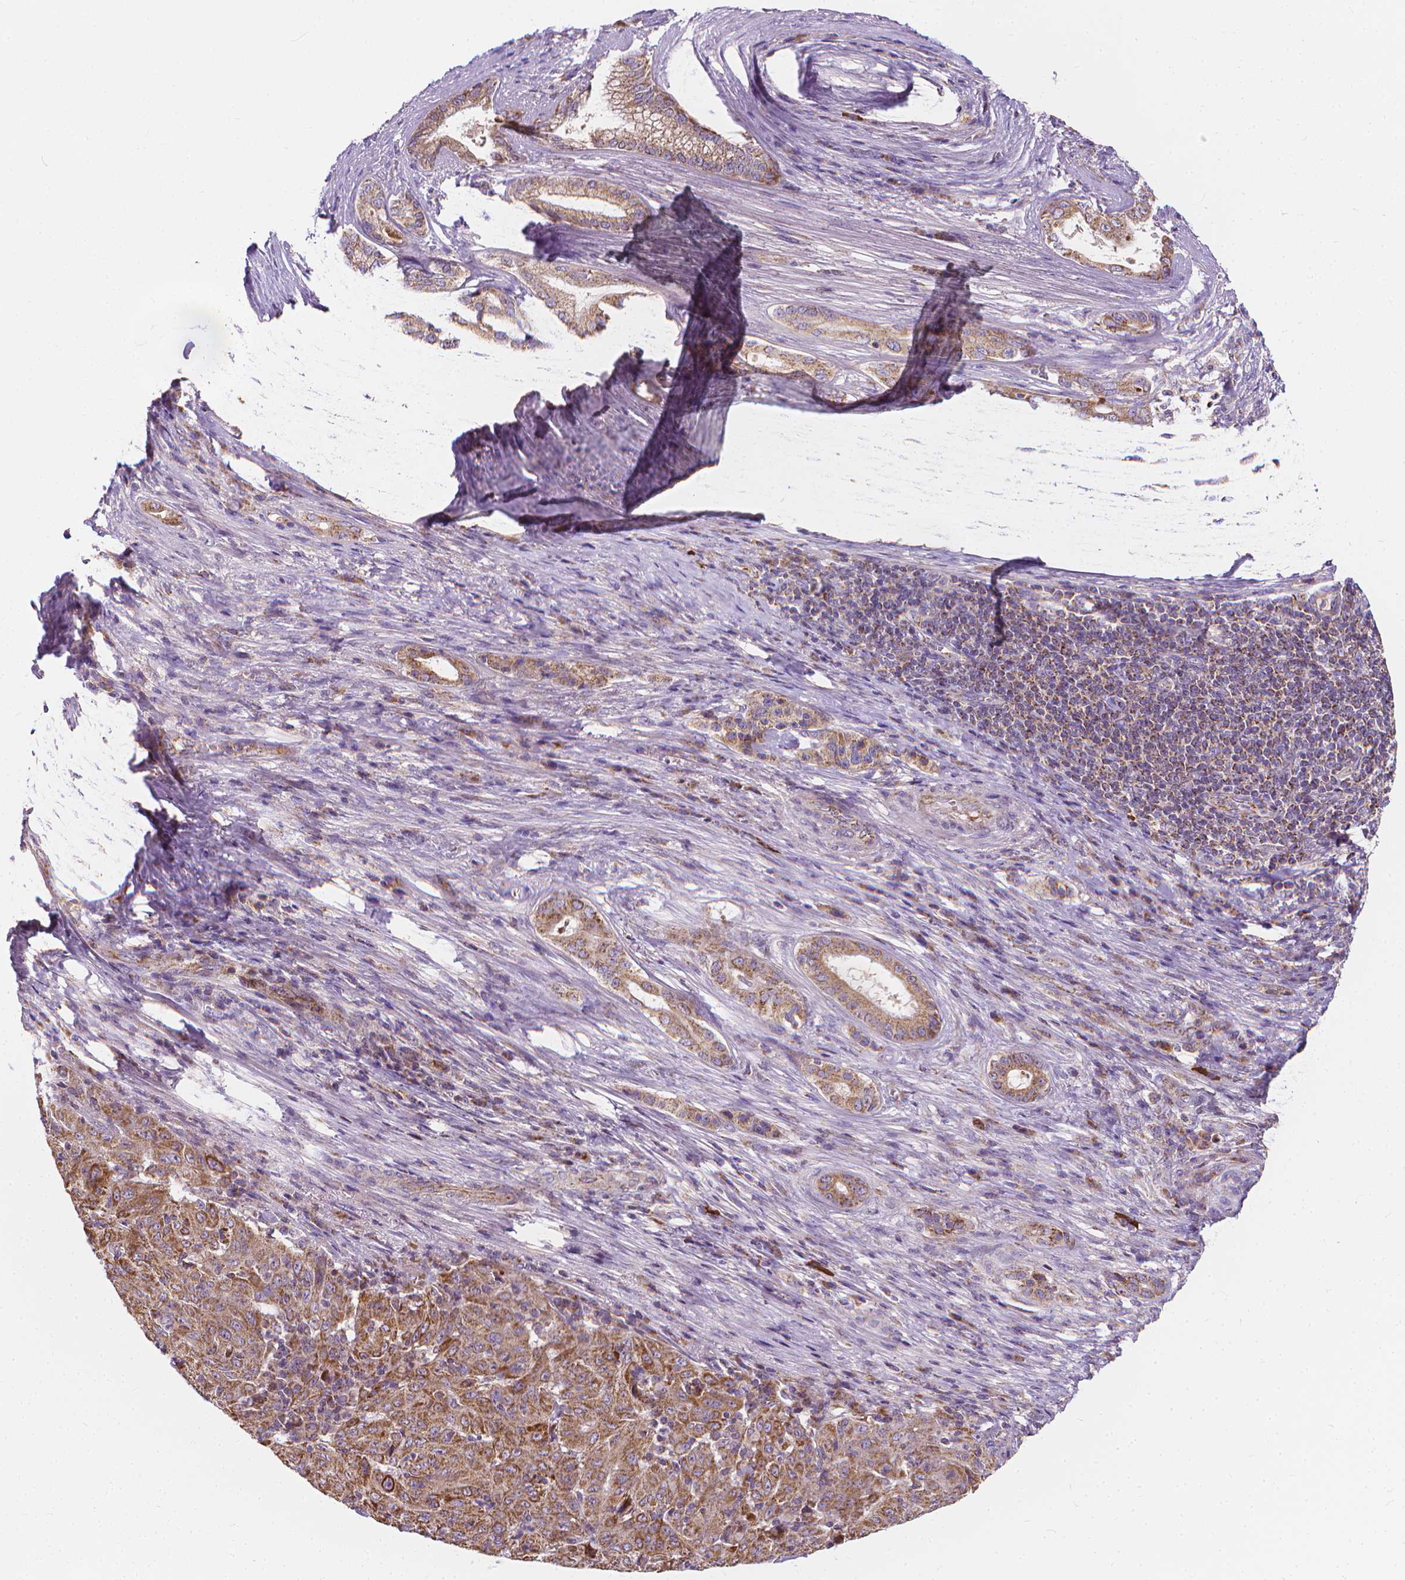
{"staining": {"intensity": "moderate", "quantity": ">75%", "location": "cytoplasmic/membranous"}, "tissue": "pancreatic cancer", "cell_type": "Tumor cells", "image_type": "cancer", "snomed": [{"axis": "morphology", "description": "Adenocarcinoma, NOS"}, {"axis": "topography", "description": "Pancreas"}], "caption": "The histopathology image displays a brown stain indicating the presence of a protein in the cytoplasmic/membranous of tumor cells in pancreatic cancer (adenocarcinoma). The staining was performed using DAB (3,3'-diaminobenzidine), with brown indicating positive protein expression. Nuclei are stained blue with hematoxylin.", "gene": "SNCAIP", "patient": {"sex": "male", "age": 63}}